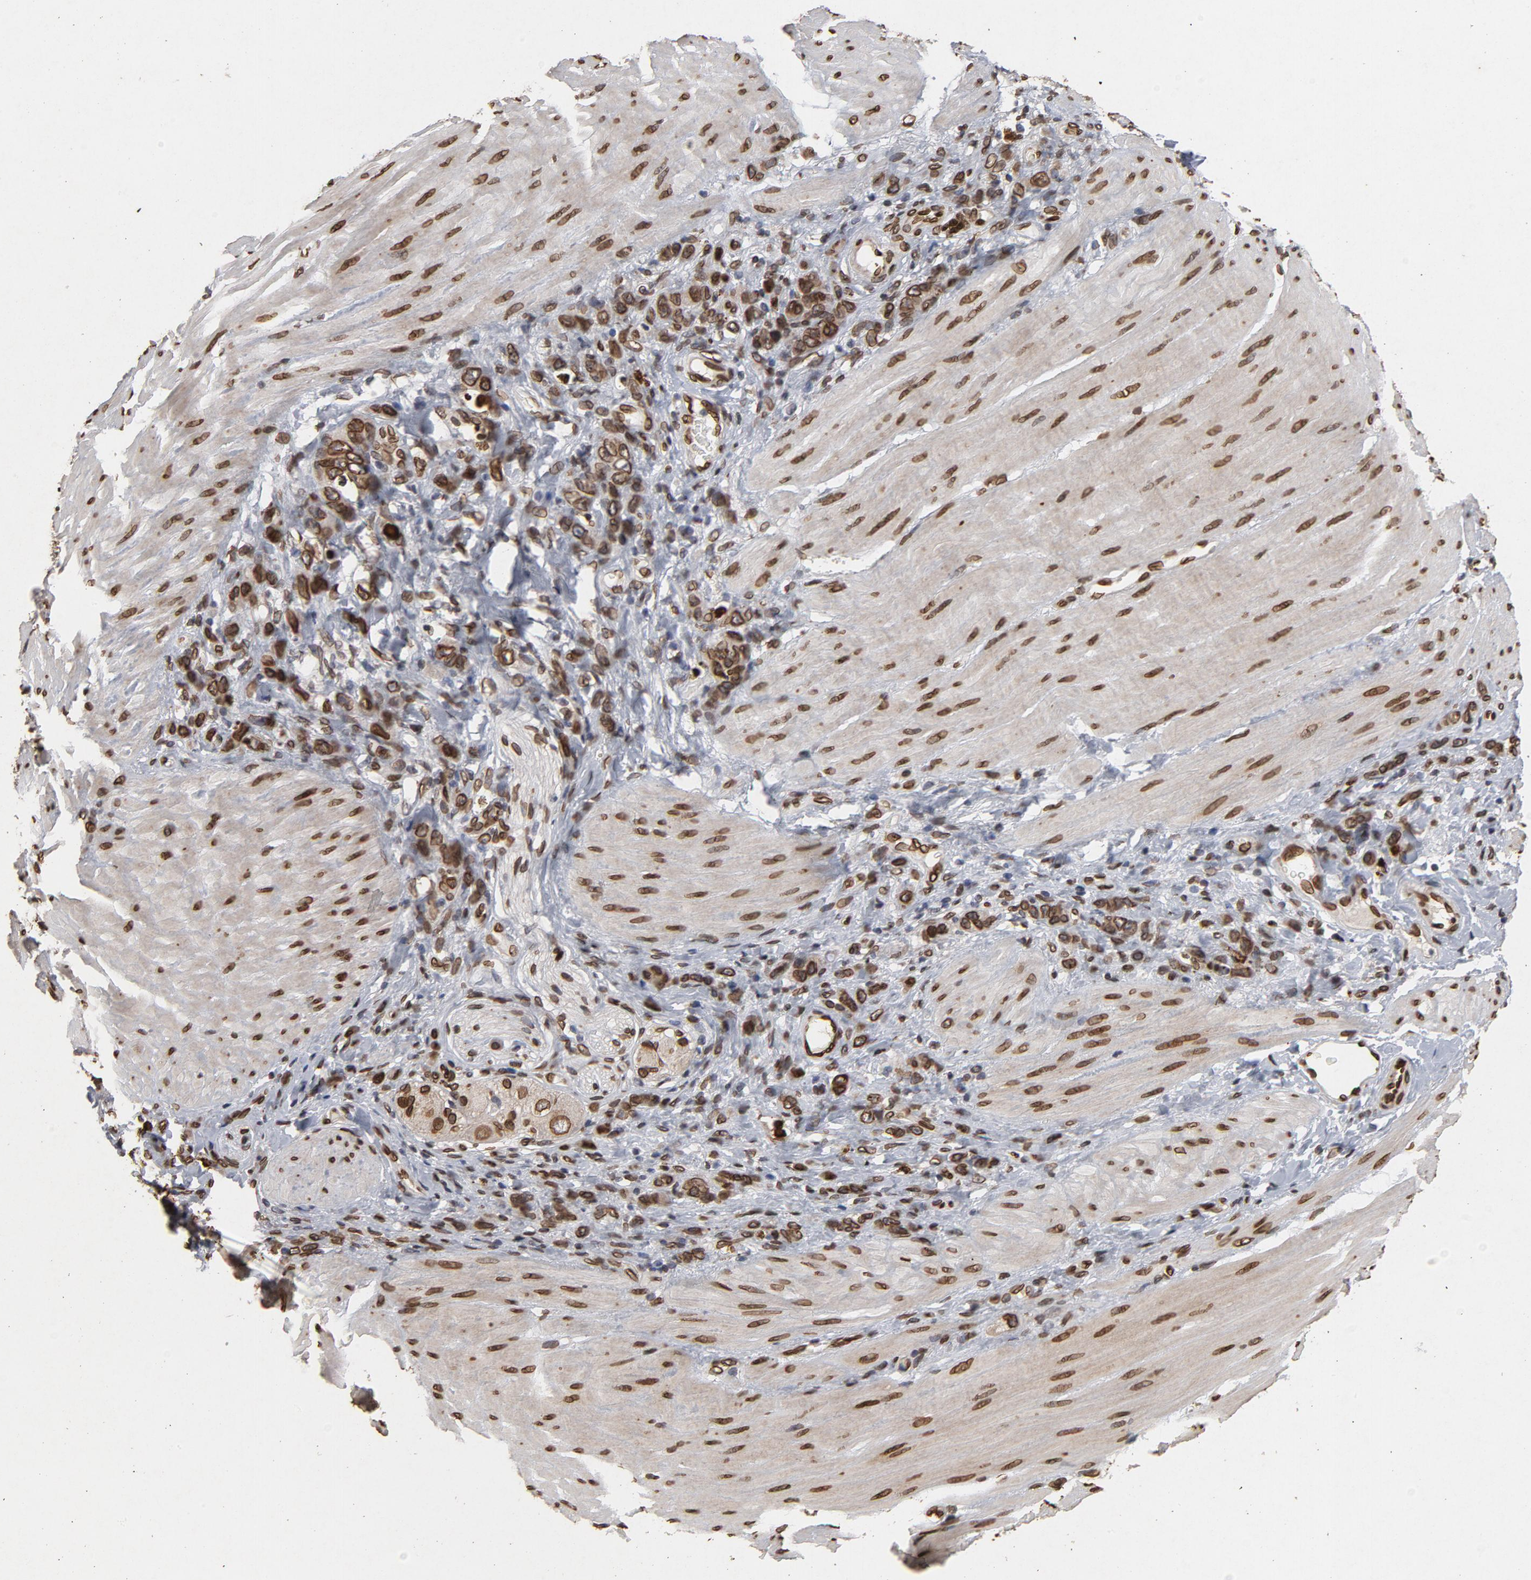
{"staining": {"intensity": "strong", "quantity": ">75%", "location": "cytoplasmic/membranous,nuclear"}, "tissue": "stomach cancer", "cell_type": "Tumor cells", "image_type": "cancer", "snomed": [{"axis": "morphology", "description": "Normal tissue, NOS"}, {"axis": "morphology", "description": "Adenocarcinoma, NOS"}, {"axis": "topography", "description": "Stomach"}], "caption": "This histopathology image exhibits immunohistochemistry (IHC) staining of stomach cancer, with high strong cytoplasmic/membranous and nuclear expression in about >75% of tumor cells.", "gene": "LMNA", "patient": {"sex": "male", "age": 82}}